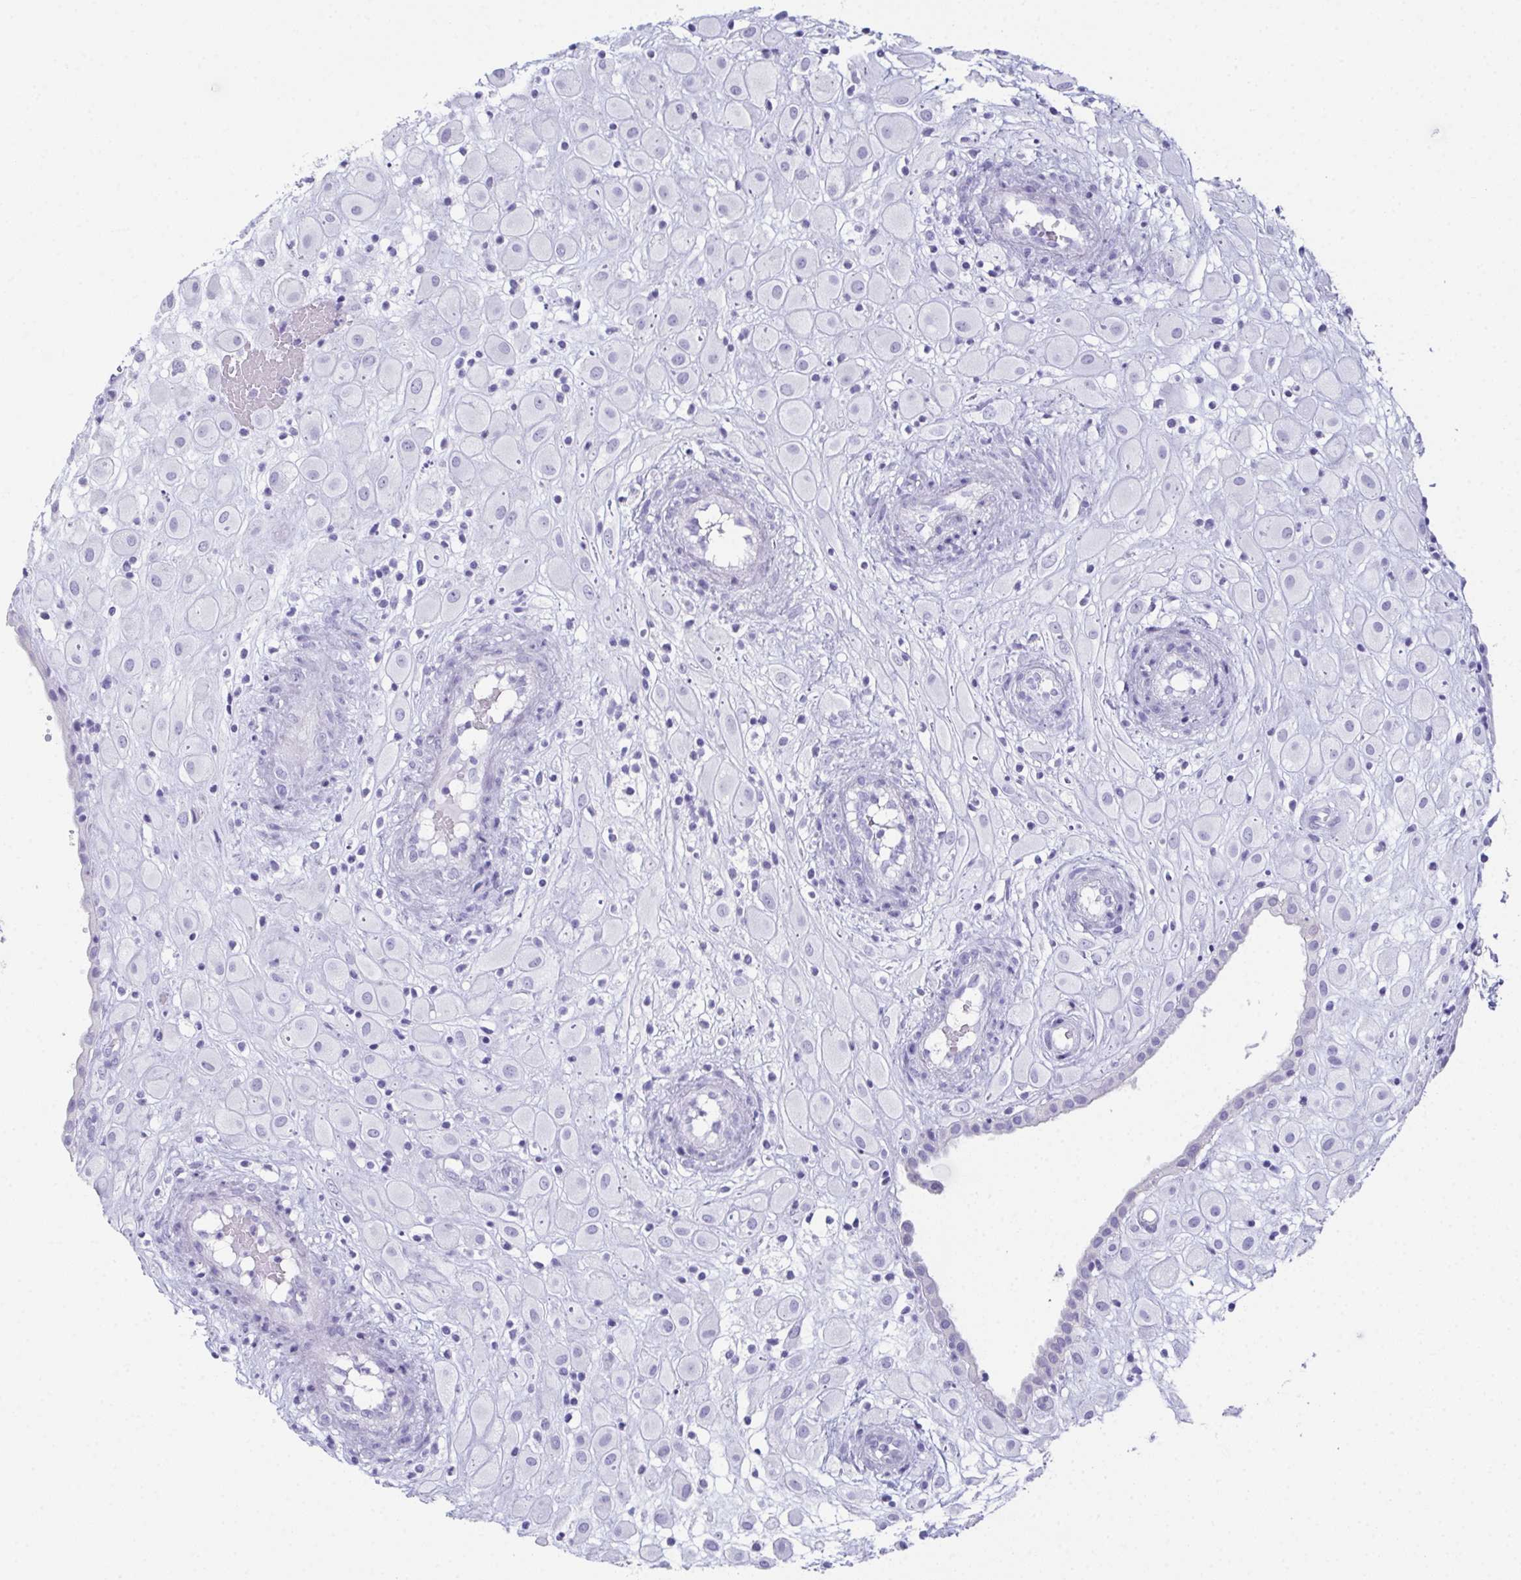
{"staining": {"intensity": "negative", "quantity": "none", "location": "none"}, "tissue": "placenta", "cell_type": "Decidual cells", "image_type": "normal", "snomed": [{"axis": "morphology", "description": "Normal tissue, NOS"}, {"axis": "topography", "description": "Placenta"}], "caption": "A high-resolution image shows immunohistochemistry (IHC) staining of normal placenta, which reveals no significant staining in decidual cells. Nuclei are stained in blue.", "gene": "TEX19", "patient": {"sex": "female", "age": 24}}